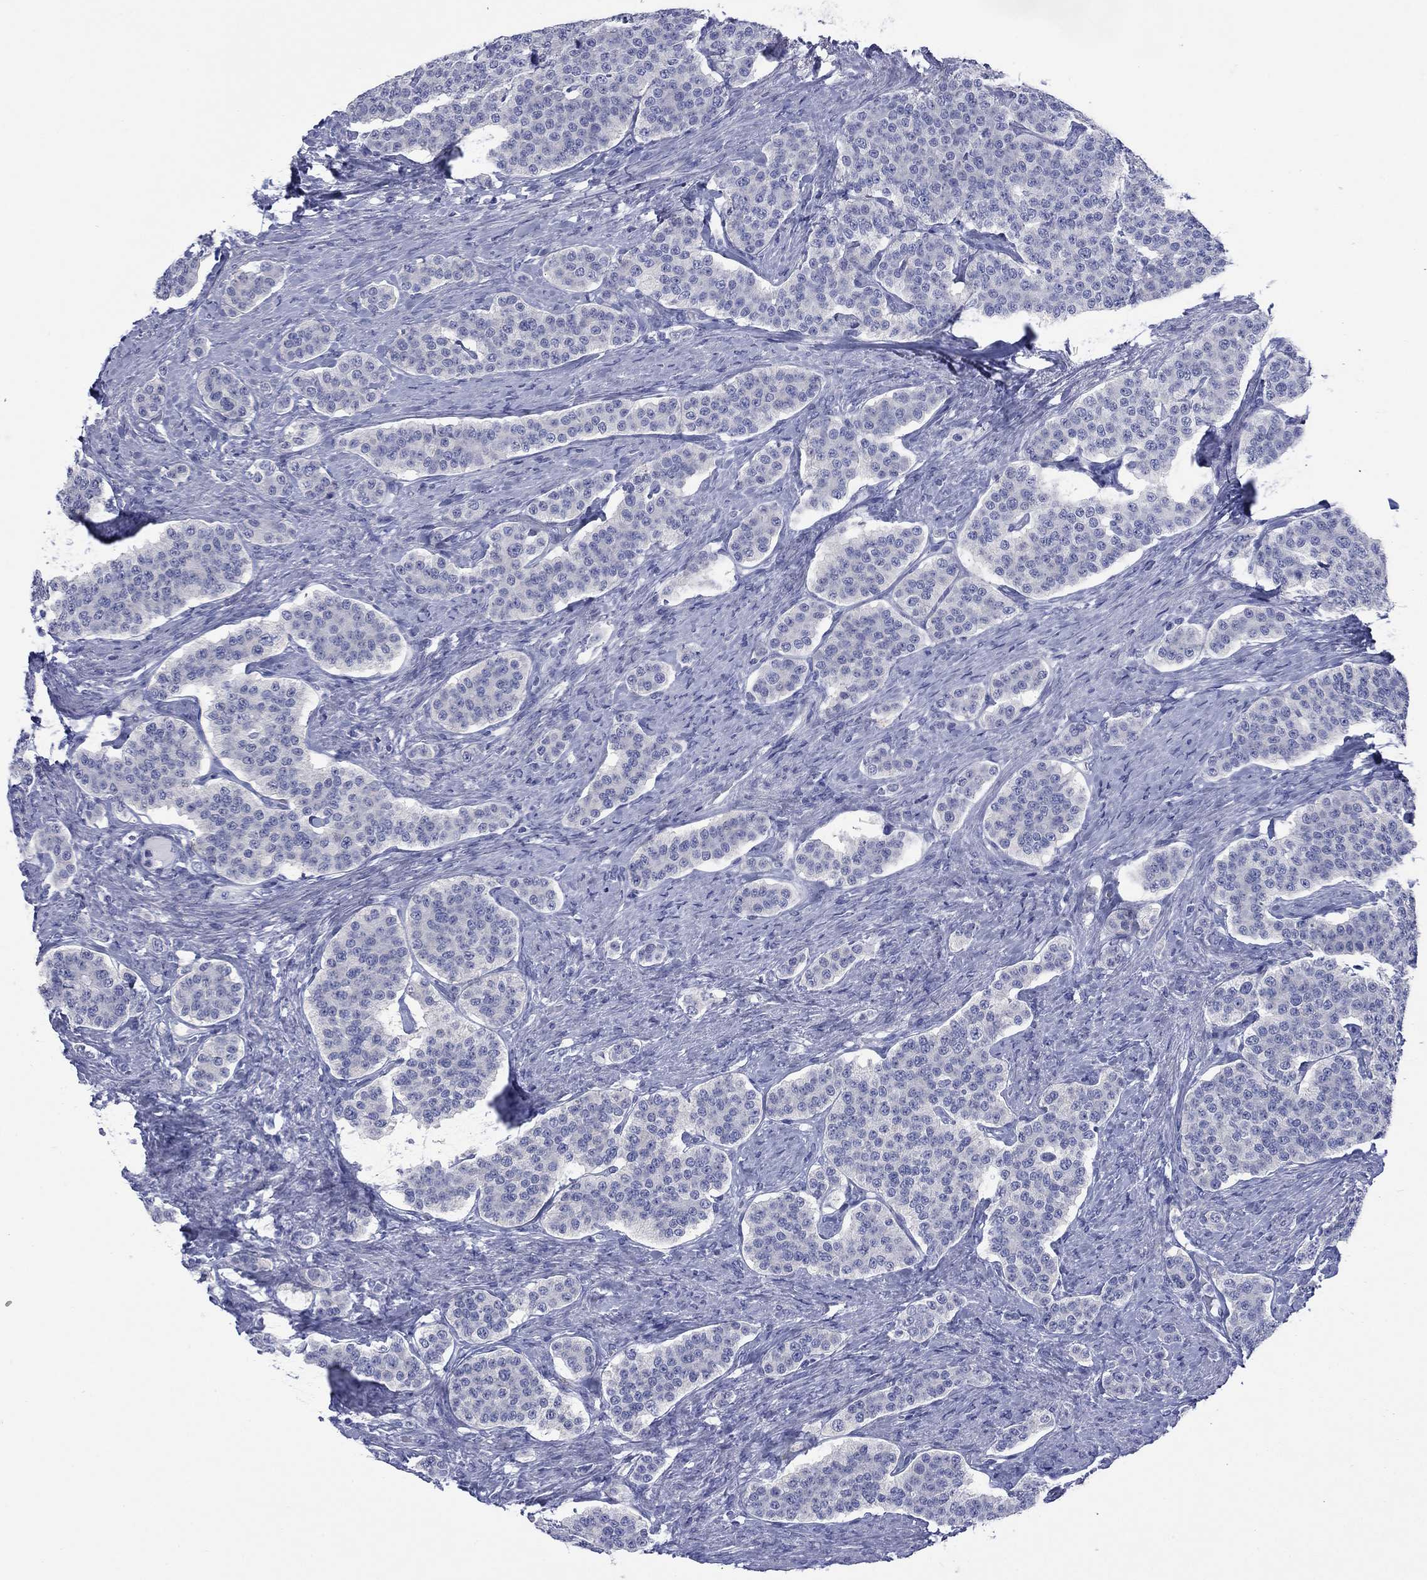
{"staining": {"intensity": "negative", "quantity": "none", "location": "none"}, "tissue": "carcinoid", "cell_type": "Tumor cells", "image_type": "cancer", "snomed": [{"axis": "morphology", "description": "Carcinoid, malignant, NOS"}, {"axis": "topography", "description": "Small intestine"}], "caption": "High power microscopy photomicrograph of an IHC image of carcinoid (malignant), revealing no significant expression in tumor cells.", "gene": "IGF2BP3", "patient": {"sex": "female", "age": 58}}